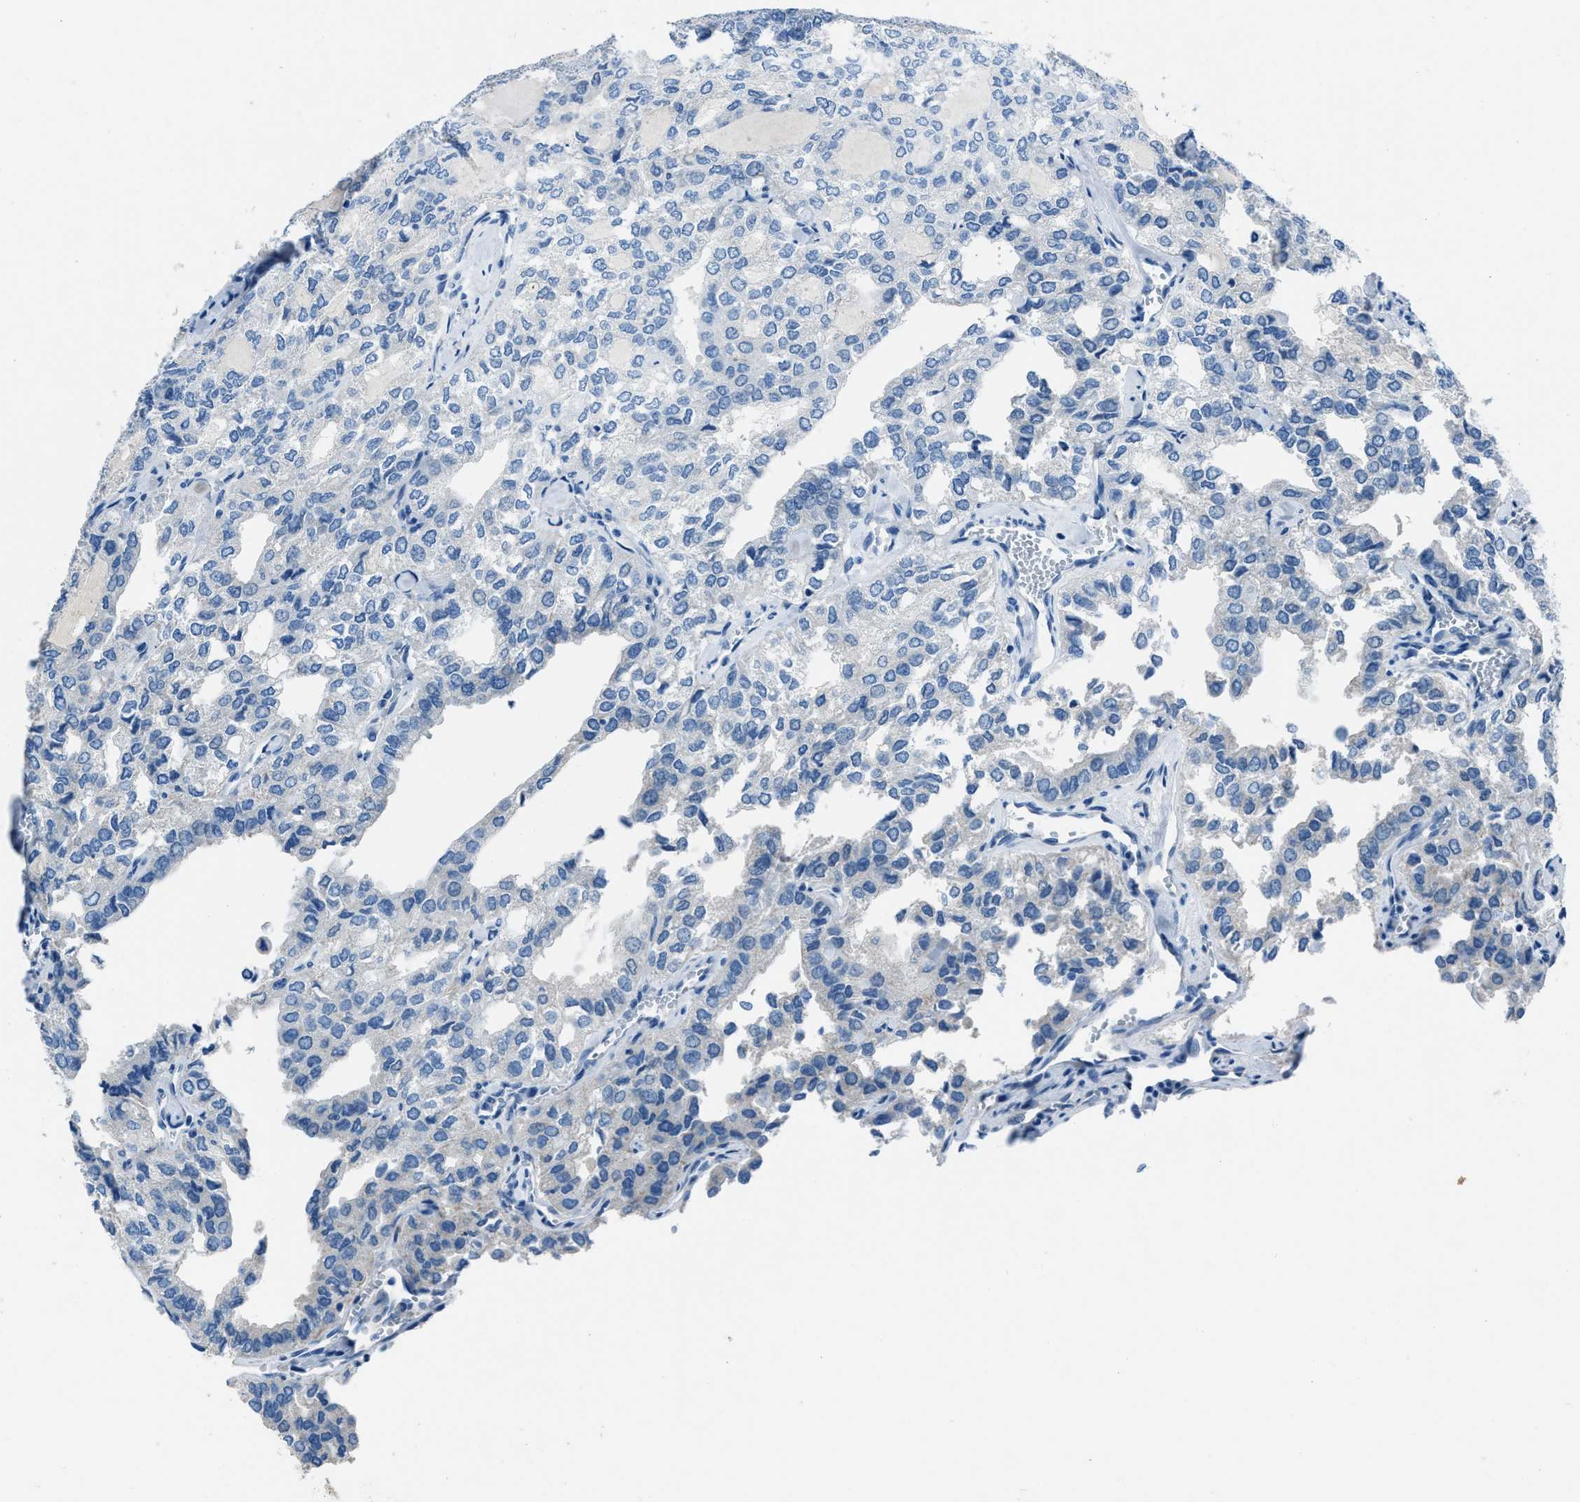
{"staining": {"intensity": "negative", "quantity": "none", "location": "none"}, "tissue": "thyroid cancer", "cell_type": "Tumor cells", "image_type": "cancer", "snomed": [{"axis": "morphology", "description": "Follicular adenoma carcinoma, NOS"}, {"axis": "topography", "description": "Thyroid gland"}], "caption": "A photomicrograph of human follicular adenoma carcinoma (thyroid) is negative for staining in tumor cells. (Immunohistochemistry (ihc), brightfield microscopy, high magnification).", "gene": "AMACR", "patient": {"sex": "male", "age": 75}}